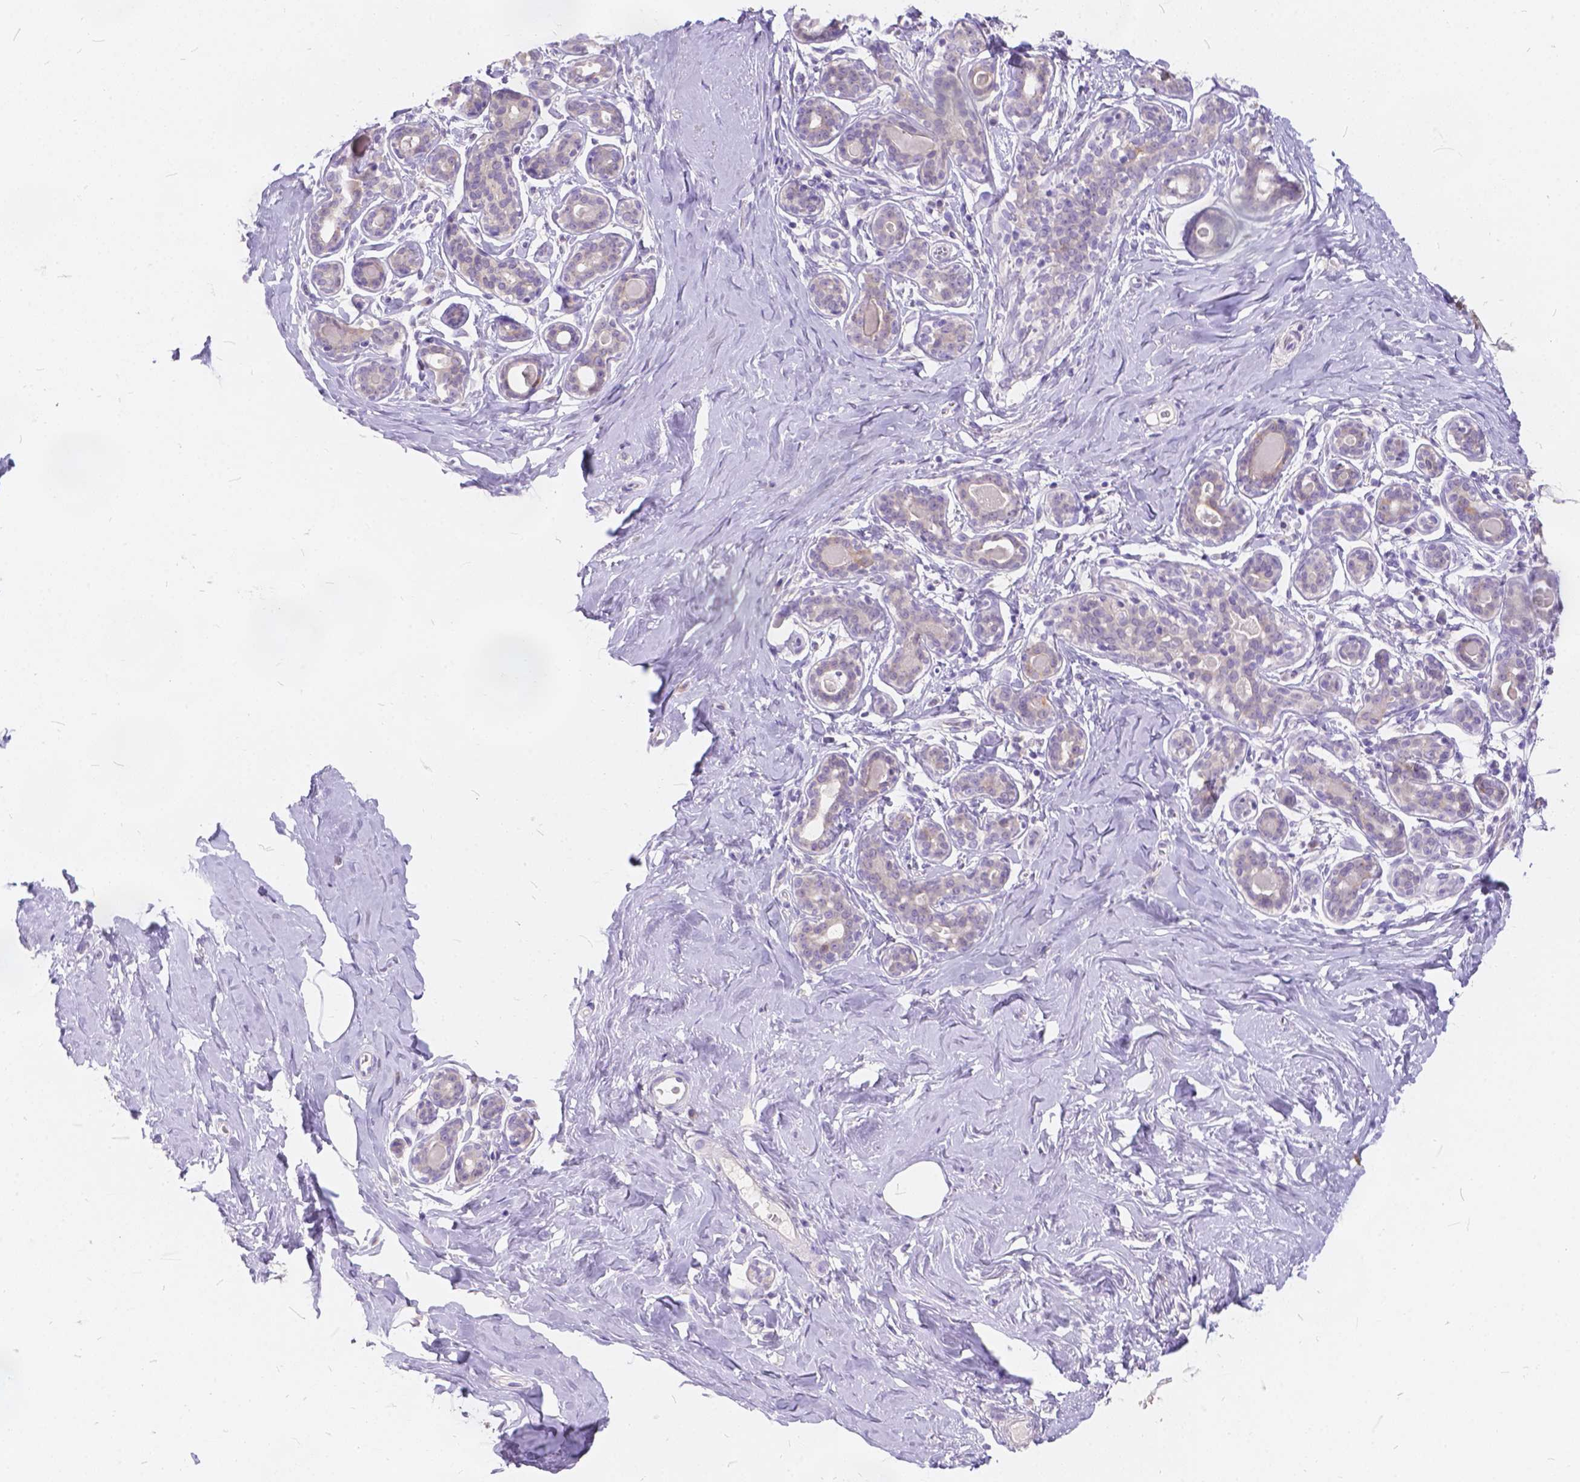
{"staining": {"intensity": "negative", "quantity": "none", "location": "none"}, "tissue": "breast", "cell_type": "Adipocytes", "image_type": "normal", "snomed": [{"axis": "morphology", "description": "Normal tissue, NOS"}, {"axis": "topography", "description": "Skin"}, {"axis": "topography", "description": "Breast"}], "caption": "This is an IHC histopathology image of unremarkable human breast. There is no positivity in adipocytes.", "gene": "PEX11G", "patient": {"sex": "female", "age": 43}}